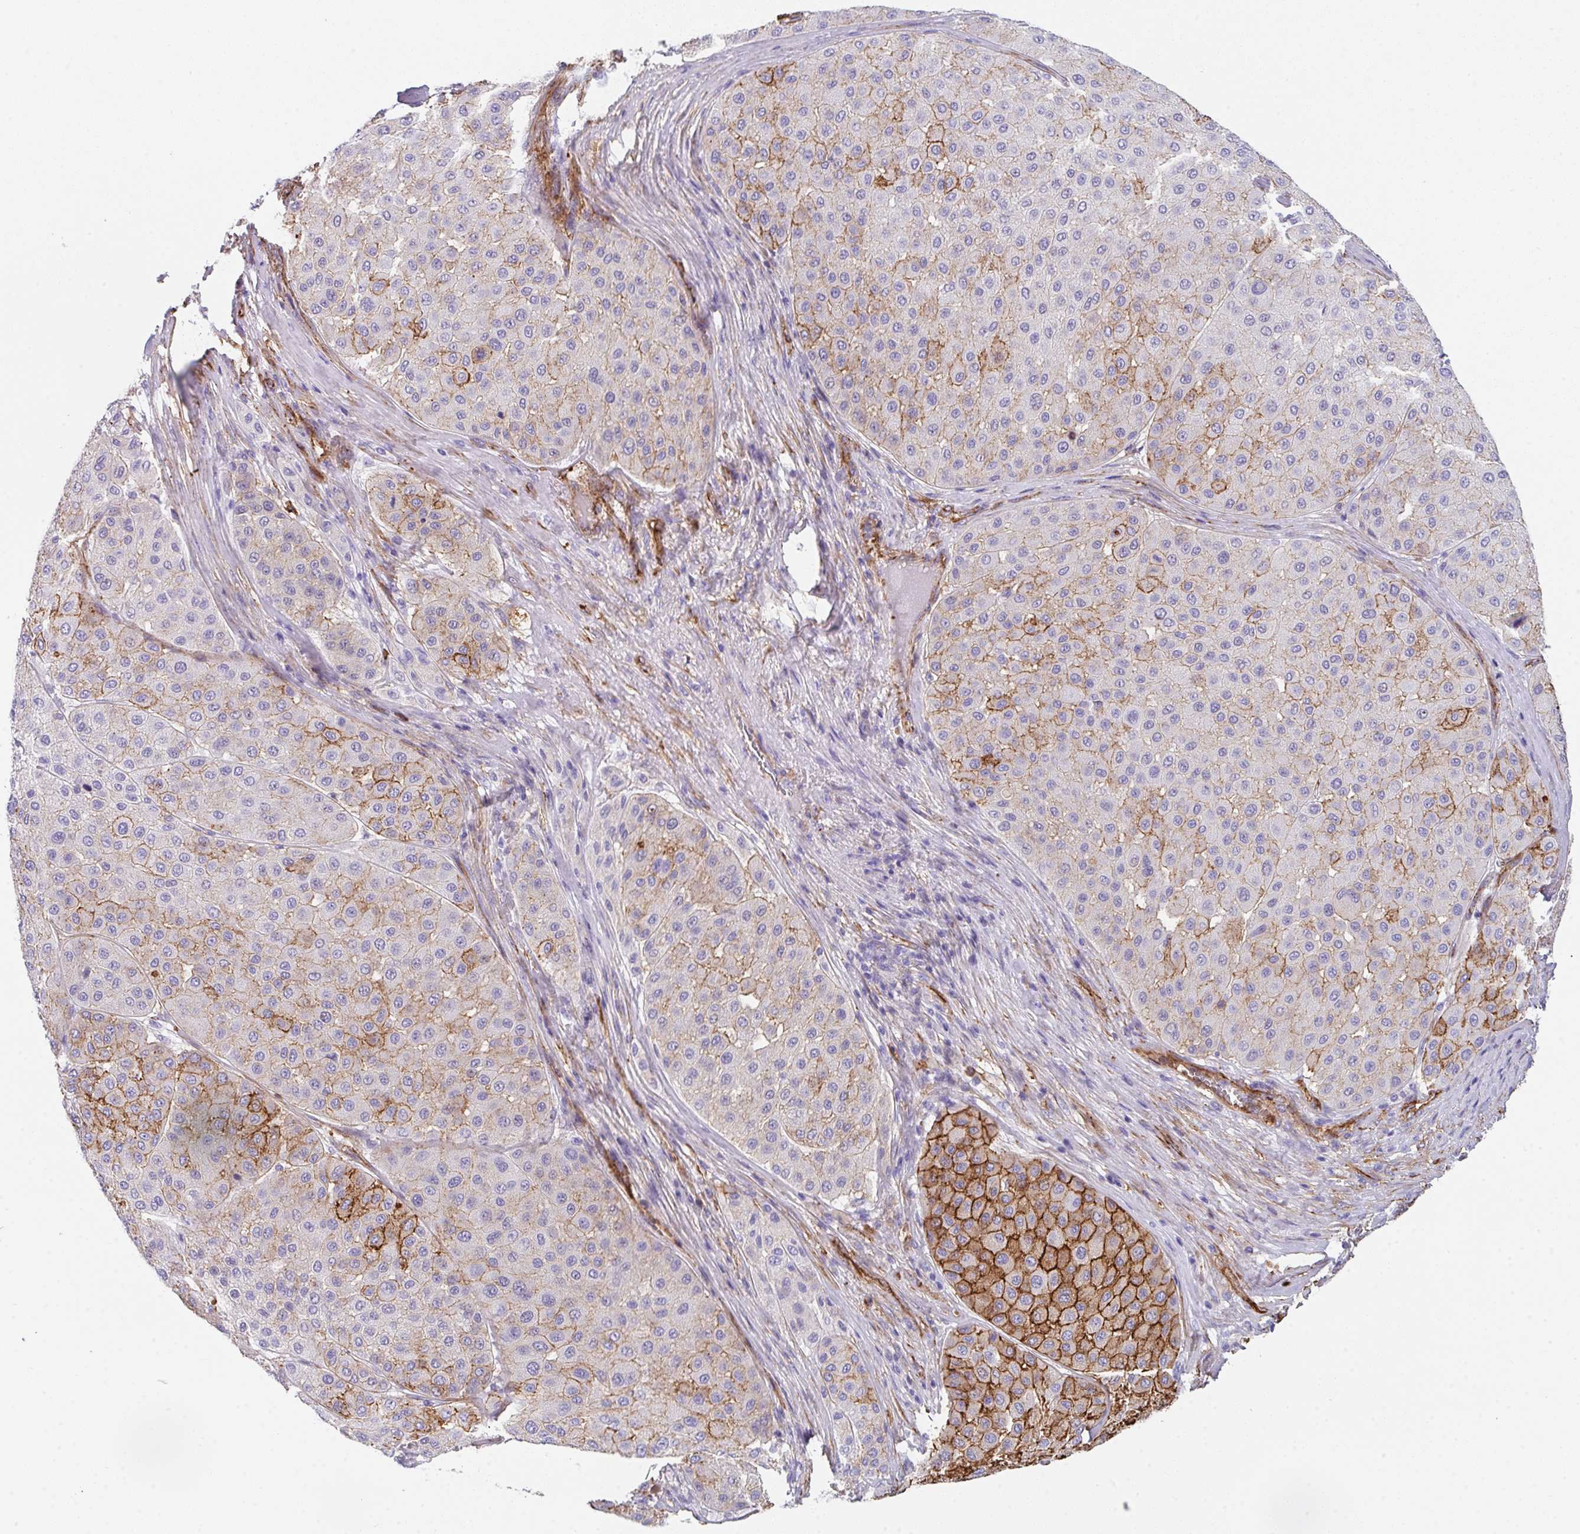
{"staining": {"intensity": "moderate", "quantity": "25%-75%", "location": "cytoplasmic/membranous"}, "tissue": "melanoma", "cell_type": "Tumor cells", "image_type": "cancer", "snomed": [{"axis": "morphology", "description": "Malignant melanoma, Metastatic site"}, {"axis": "topography", "description": "Smooth muscle"}], "caption": "Melanoma stained for a protein exhibits moderate cytoplasmic/membranous positivity in tumor cells.", "gene": "DBN1", "patient": {"sex": "male", "age": 41}}